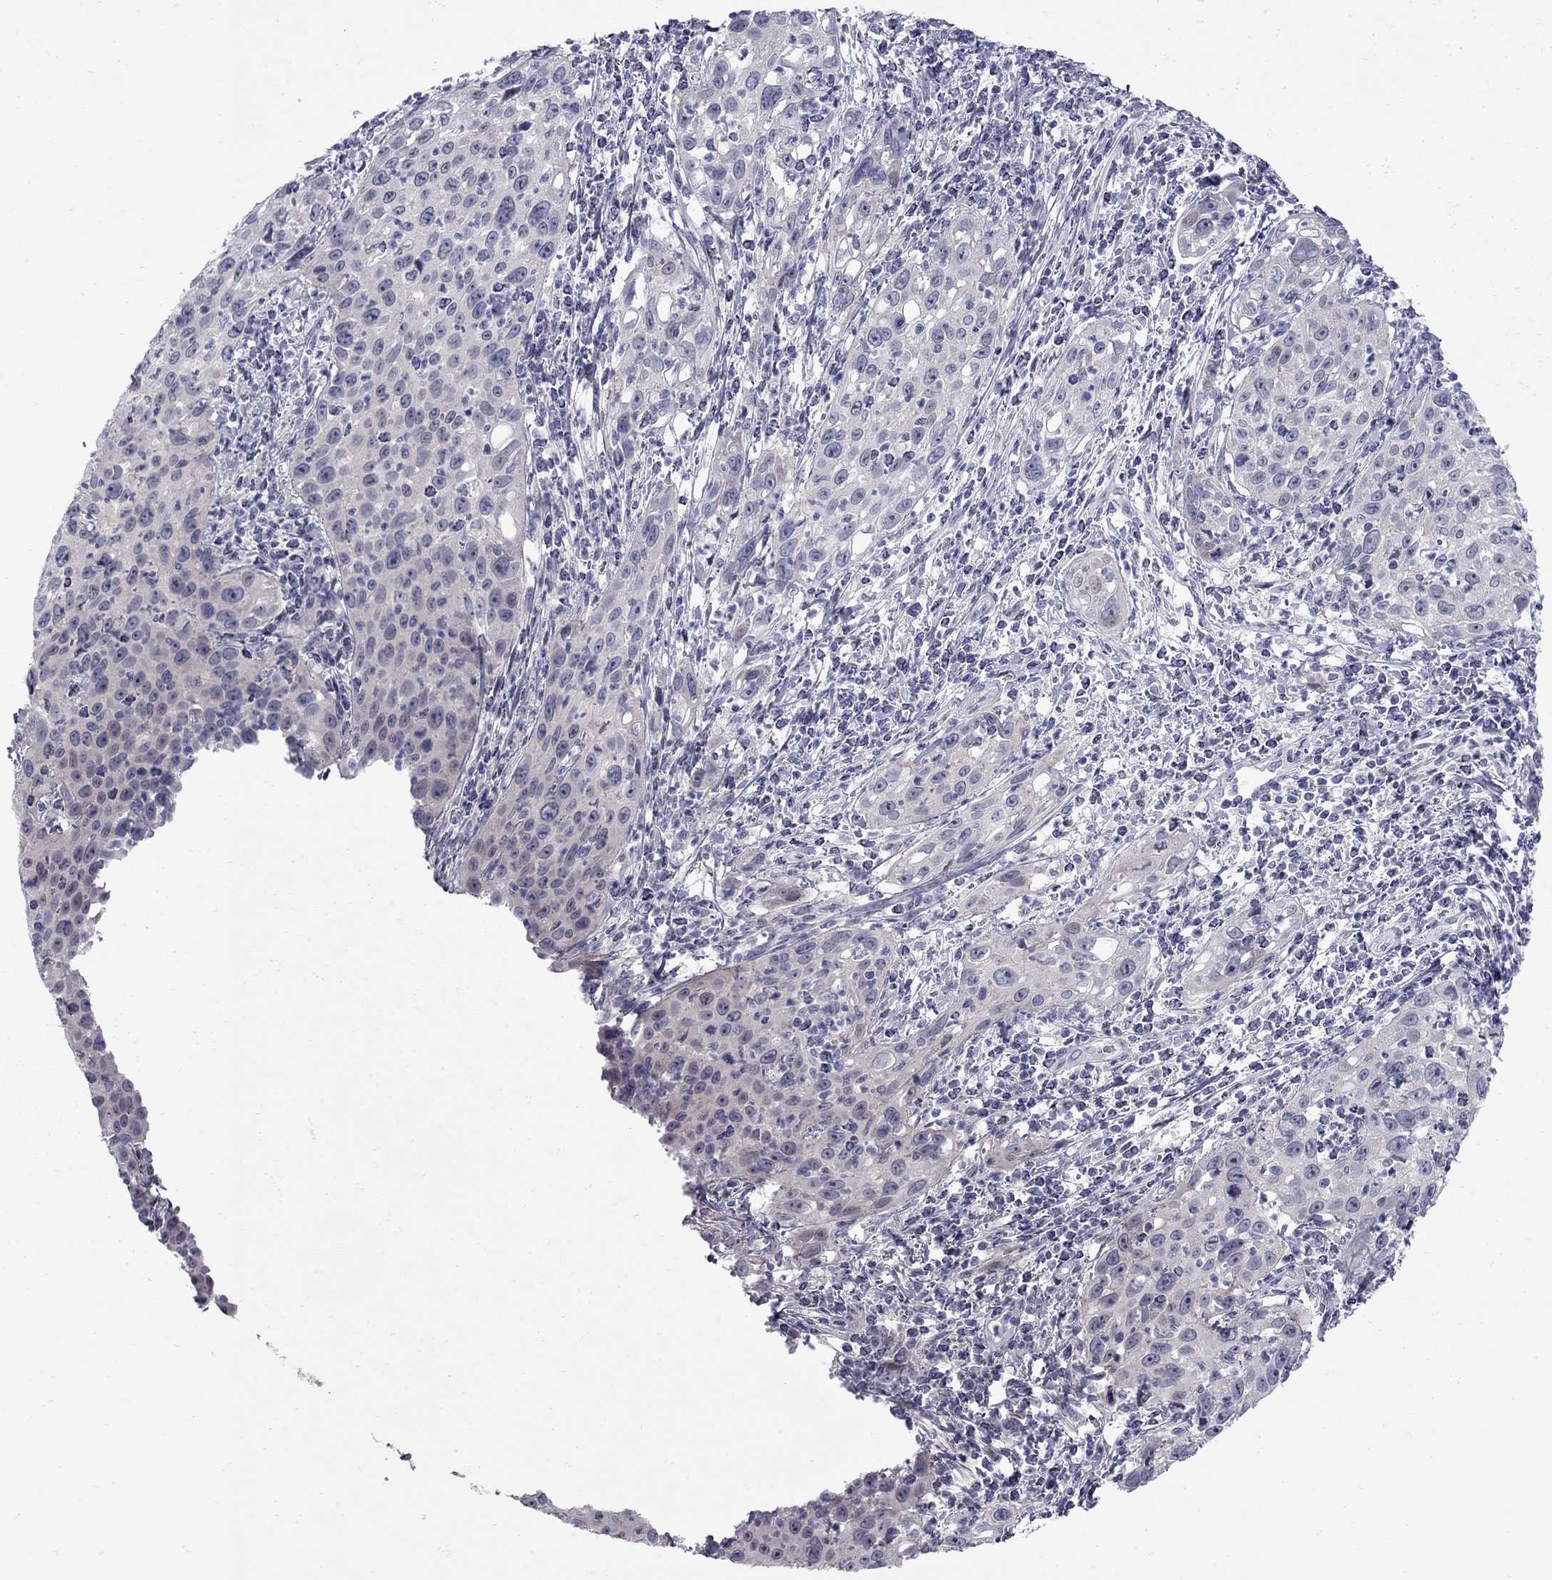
{"staining": {"intensity": "negative", "quantity": "none", "location": "none"}, "tissue": "cervical cancer", "cell_type": "Tumor cells", "image_type": "cancer", "snomed": [{"axis": "morphology", "description": "Squamous cell carcinoma, NOS"}, {"axis": "topography", "description": "Cervix"}], "caption": "Cervical cancer (squamous cell carcinoma) was stained to show a protein in brown. There is no significant expression in tumor cells.", "gene": "NRARP", "patient": {"sex": "female", "age": 26}}